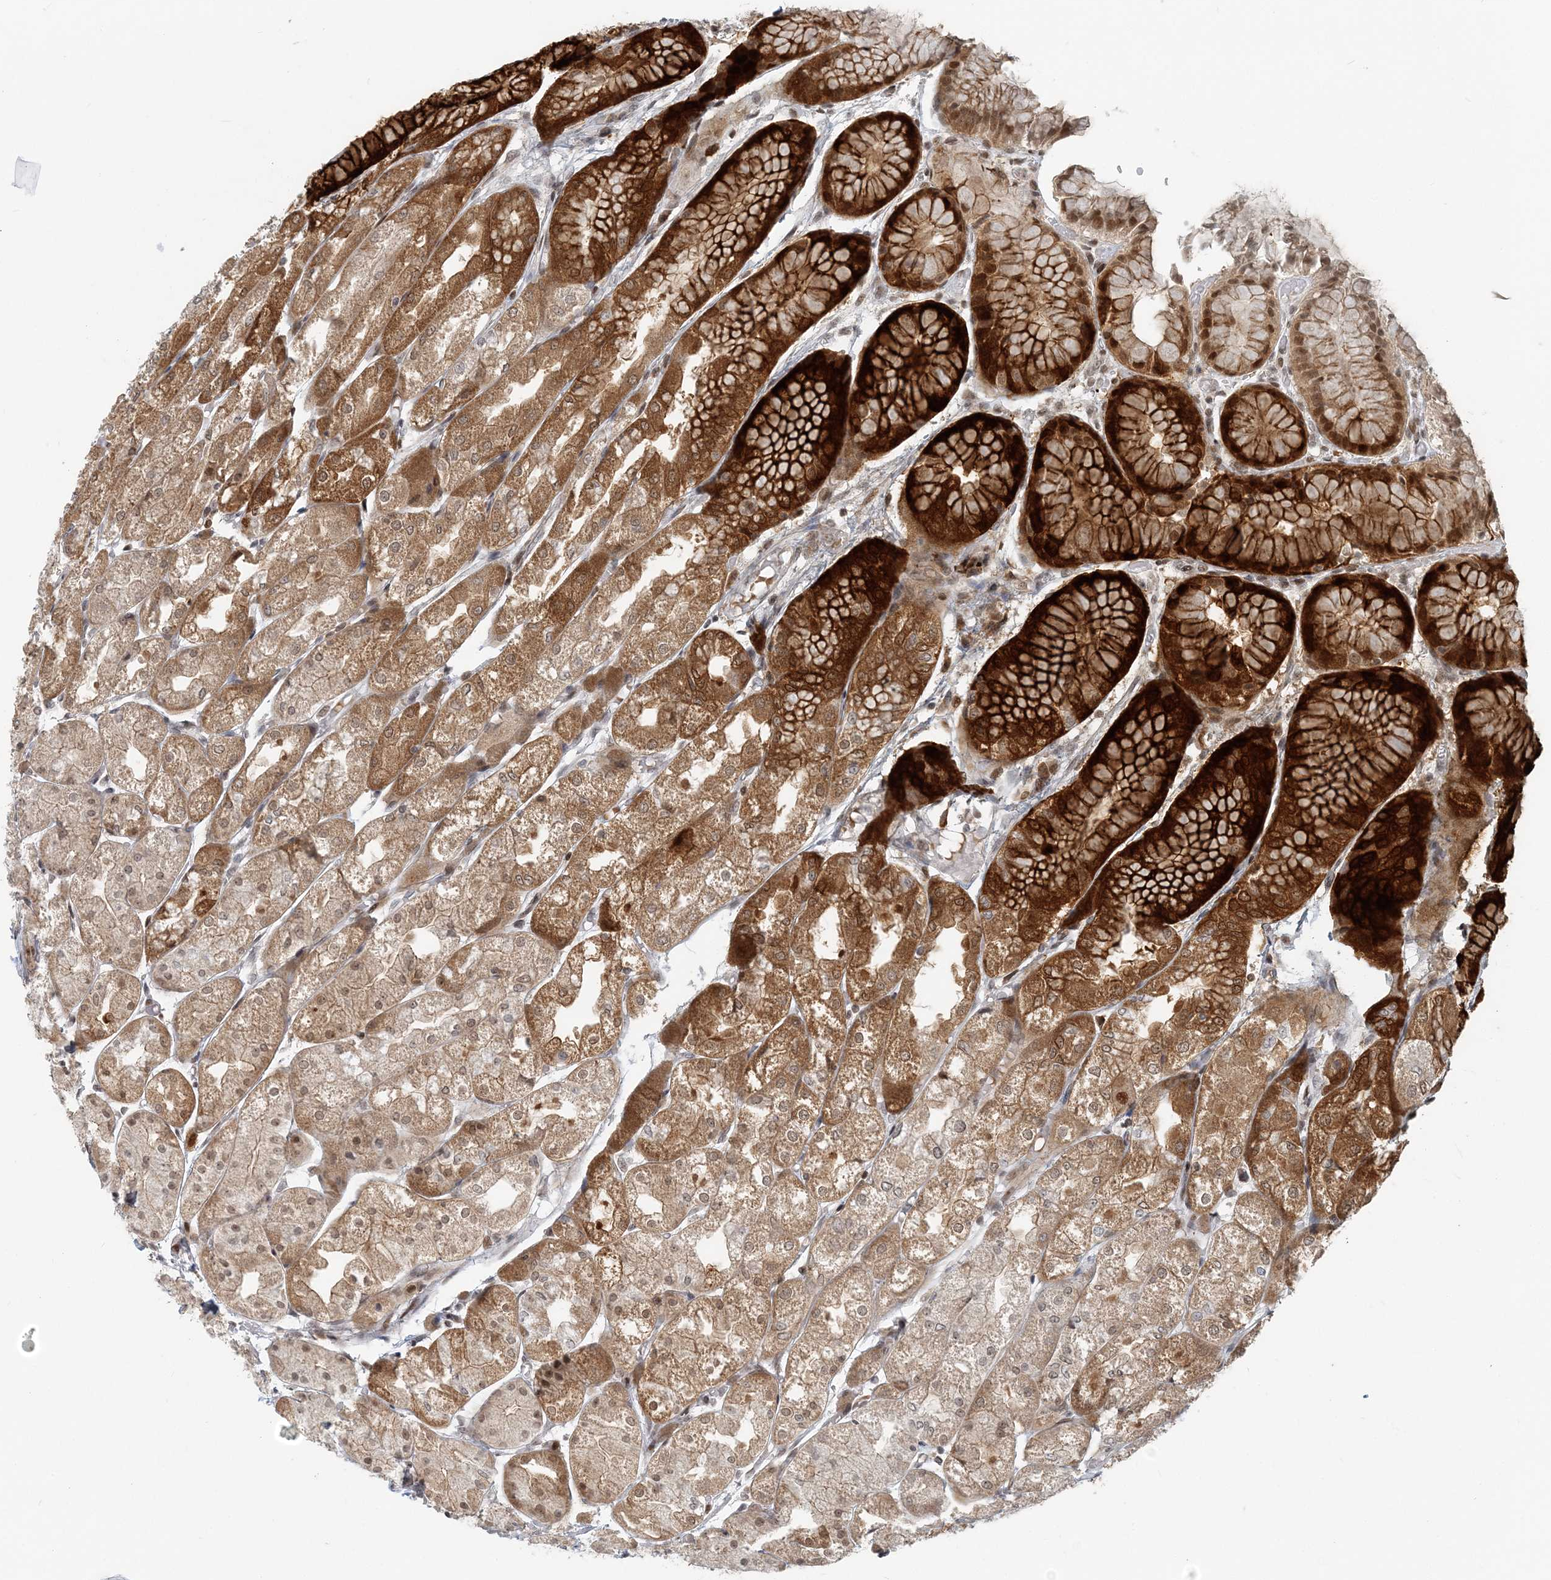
{"staining": {"intensity": "strong", "quantity": ">75%", "location": "cytoplasmic/membranous,nuclear"}, "tissue": "stomach", "cell_type": "Glandular cells", "image_type": "normal", "snomed": [{"axis": "morphology", "description": "Normal tissue, NOS"}, {"axis": "topography", "description": "Stomach, upper"}], "caption": "The histopathology image reveals immunohistochemical staining of benign stomach. There is strong cytoplasmic/membranous,nuclear positivity is present in approximately >75% of glandular cells. Nuclei are stained in blue.", "gene": "BAZ1B", "patient": {"sex": "male", "age": 72}}